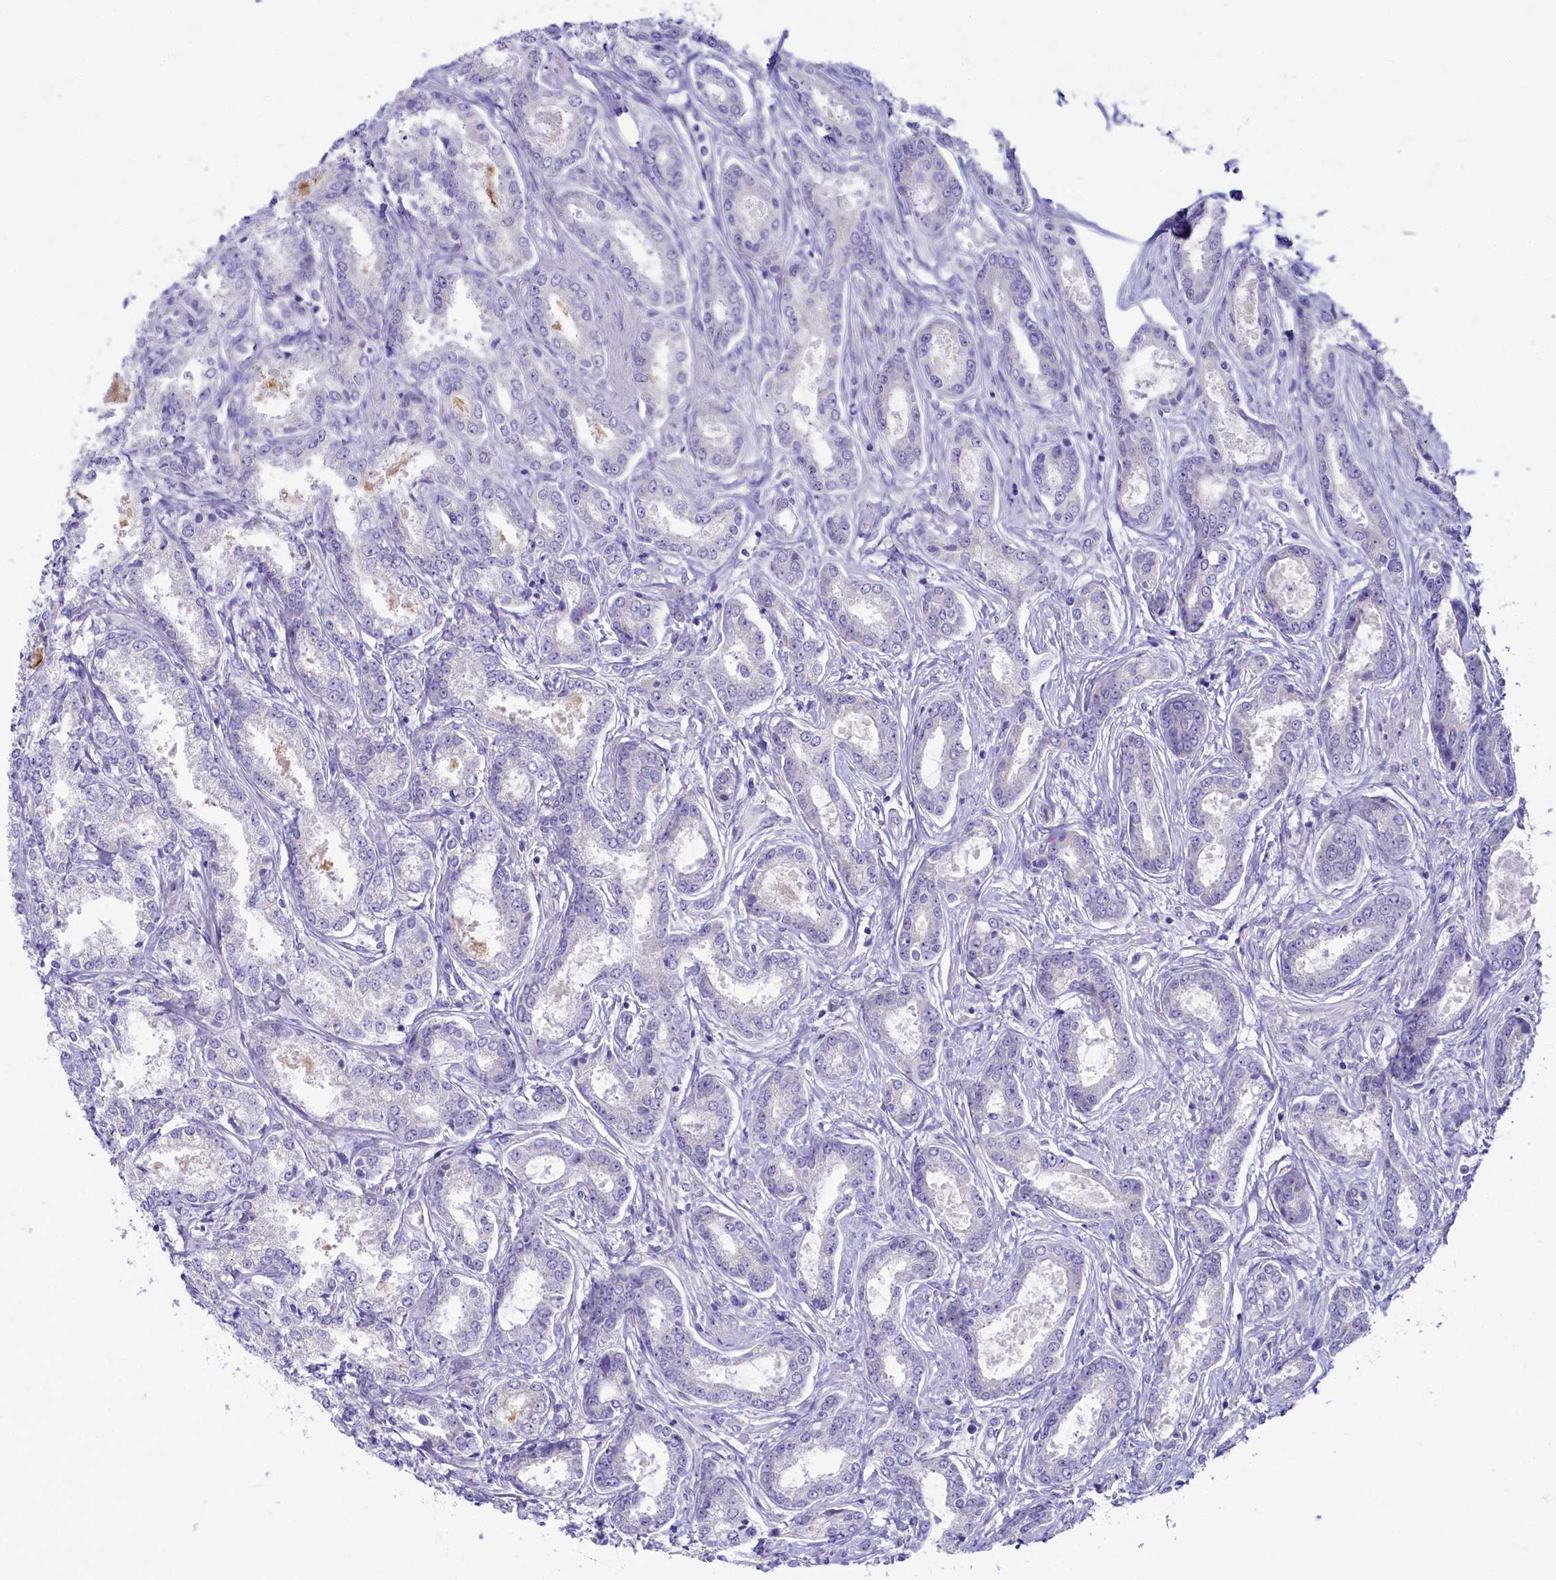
{"staining": {"intensity": "negative", "quantity": "none", "location": "none"}, "tissue": "prostate cancer", "cell_type": "Tumor cells", "image_type": "cancer", "snomed": [{"axis": "morphology", "description": "Adenocarcinoma, Low grade"}, {"axis": "topography", "description": "Prostate"}], "caption": "A high-resolution micrograph shows IHC staining of prostate adenocarcinoma (low-grade), which shows no significant staining in tumor cells.", "gene": "SKA3", "patient": {"sex": "male", "age": 68}}